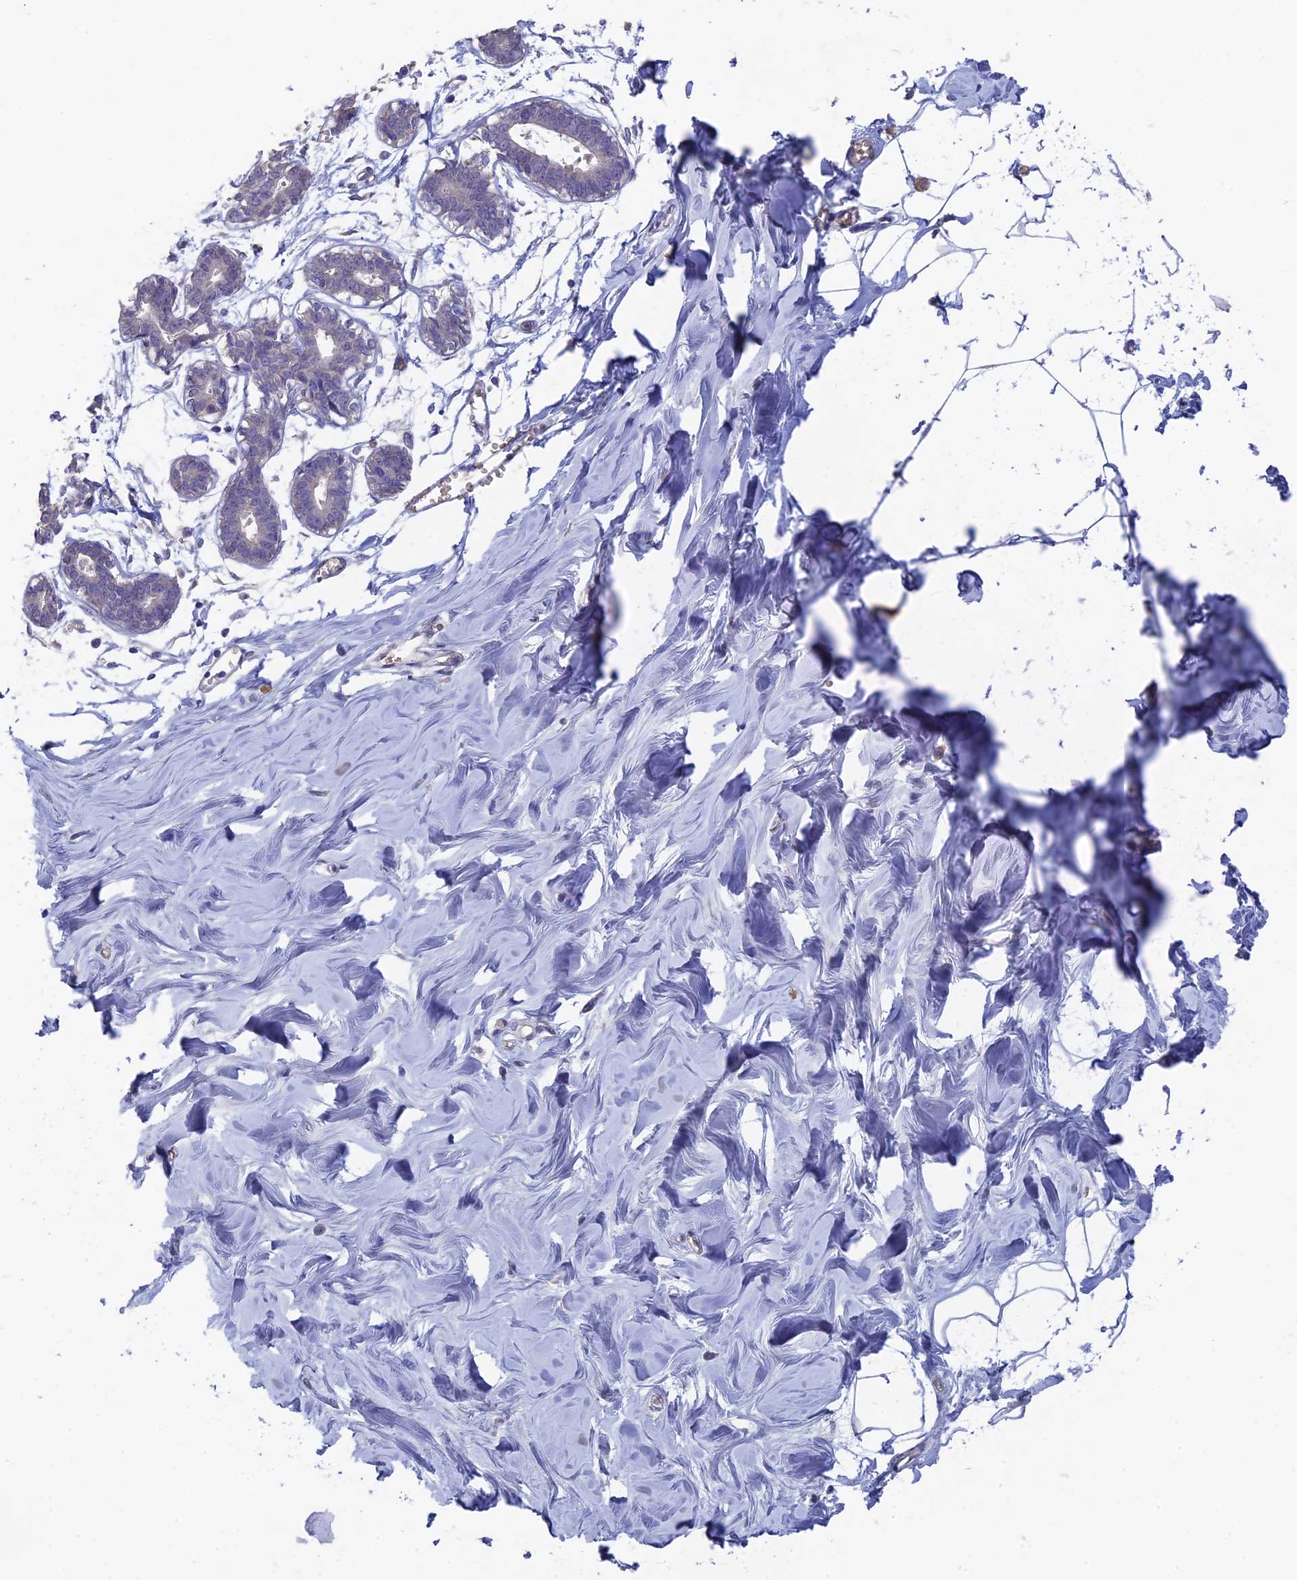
{"staining": {"intensity": "negative", "quantity": "none", "location": "none"}, "tissue": "breast", "cell_type": "Adipocytes", "image_type": "normal", "snomed": [{"axis": "morphology", "description": "Normal tissue, NOS"}, {"axis": "topography", "description": "Breast"}], "caption": "Immunohistochemistry (IHC) of unremarkable breast shows no staining in adipocytes.", "gene": "ARRDC1", "patient": {"sex": "female", "age": 27}}